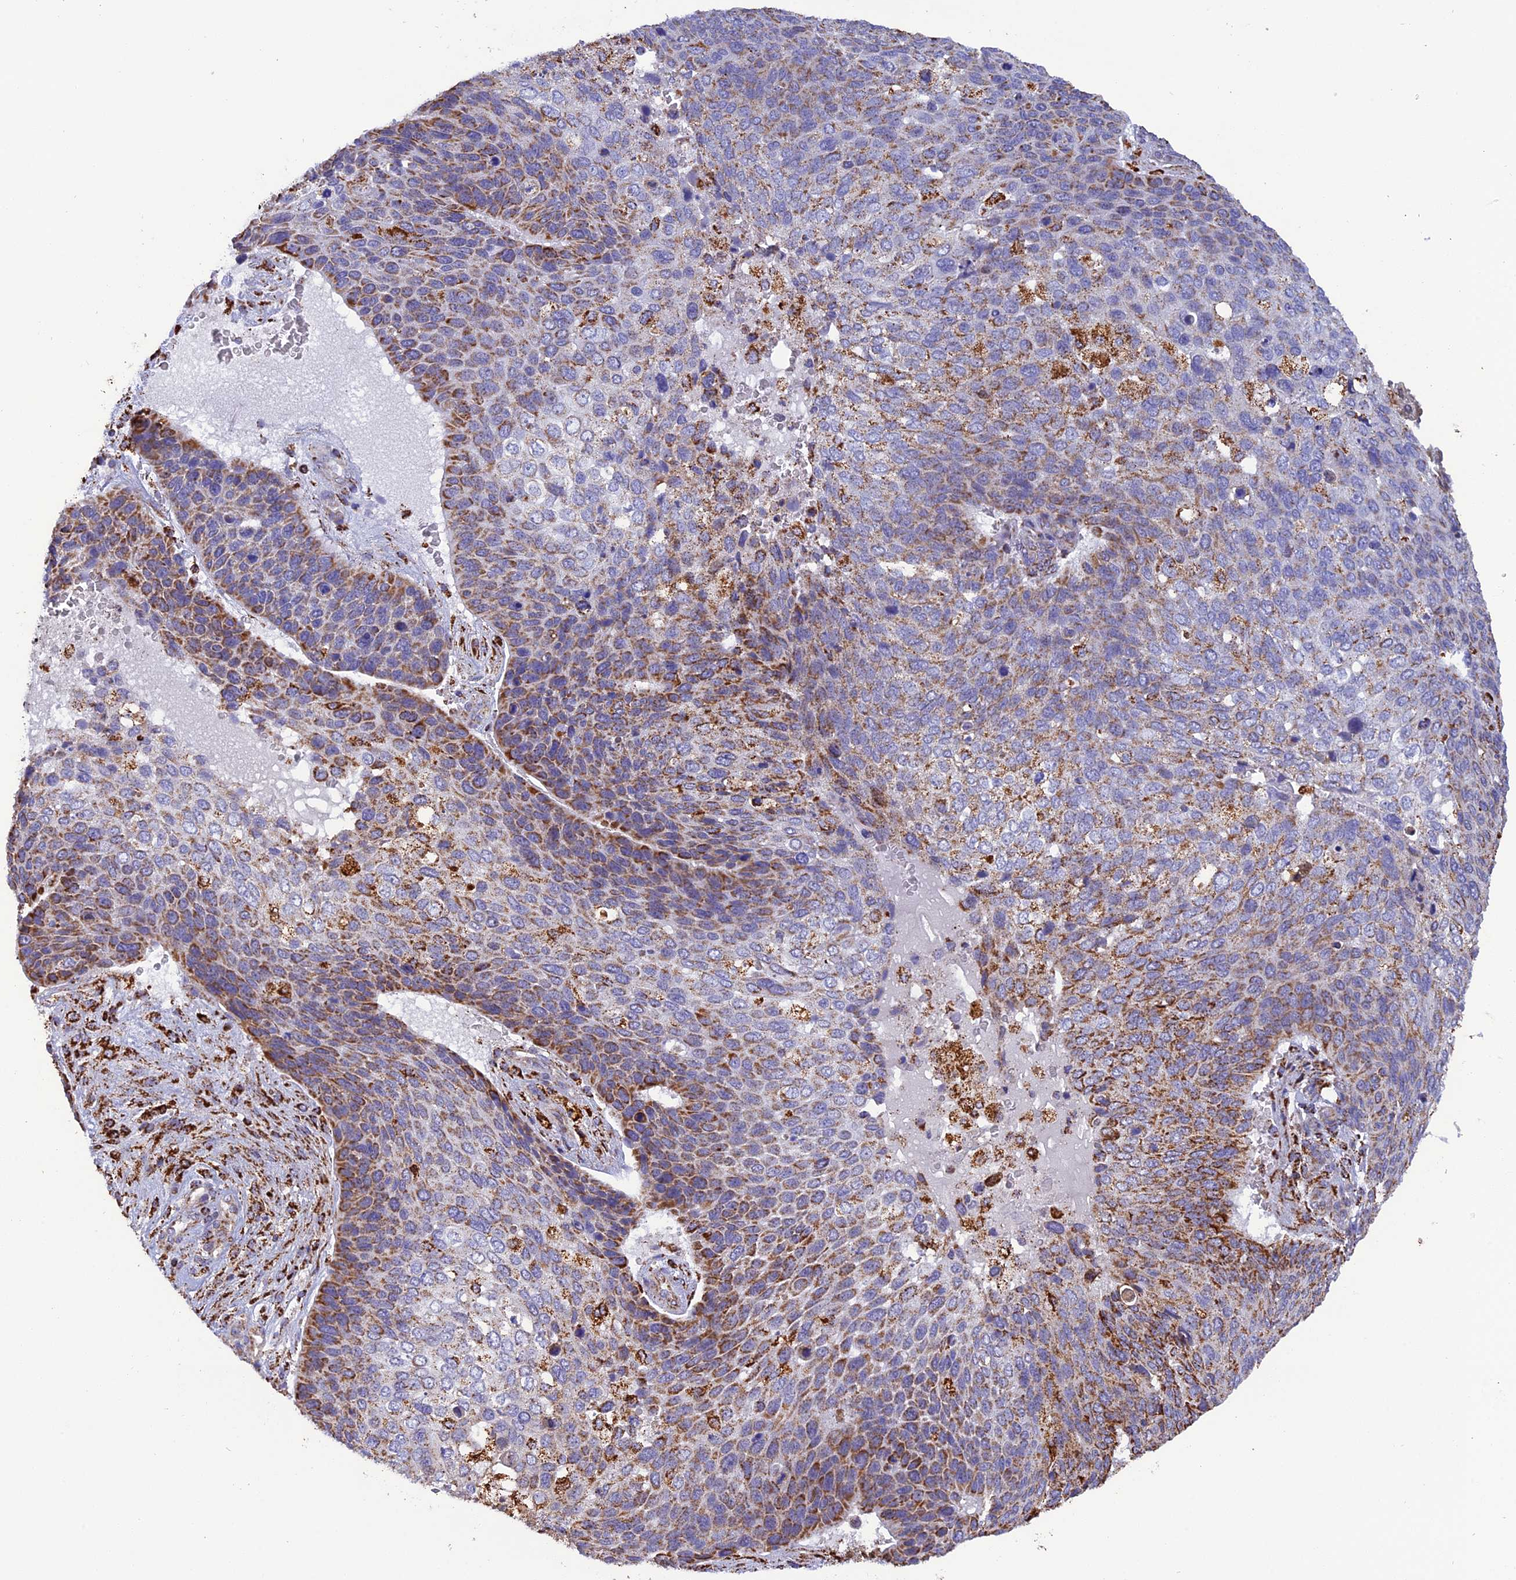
{"staining": {"intensity": "moderate", "quantity": "<25%", "location": "cytoplasmic/membranous"}, "tissue": "skin cancer", "cell_type": "Tumor cells", "image_type": "cancer", "snomed": [{"axis": "morphology", "description": "Basal cell carcinoma"}, {"axis": "topography", "description": "Skin"}], "caption": "Protein staining of skin cancer tissue shows moderate cytoplasmic/membranous staining in approximately <25% of tumor cells.", "gene": "KCNG1", "patient": {"sex": "female", "age": 74}}